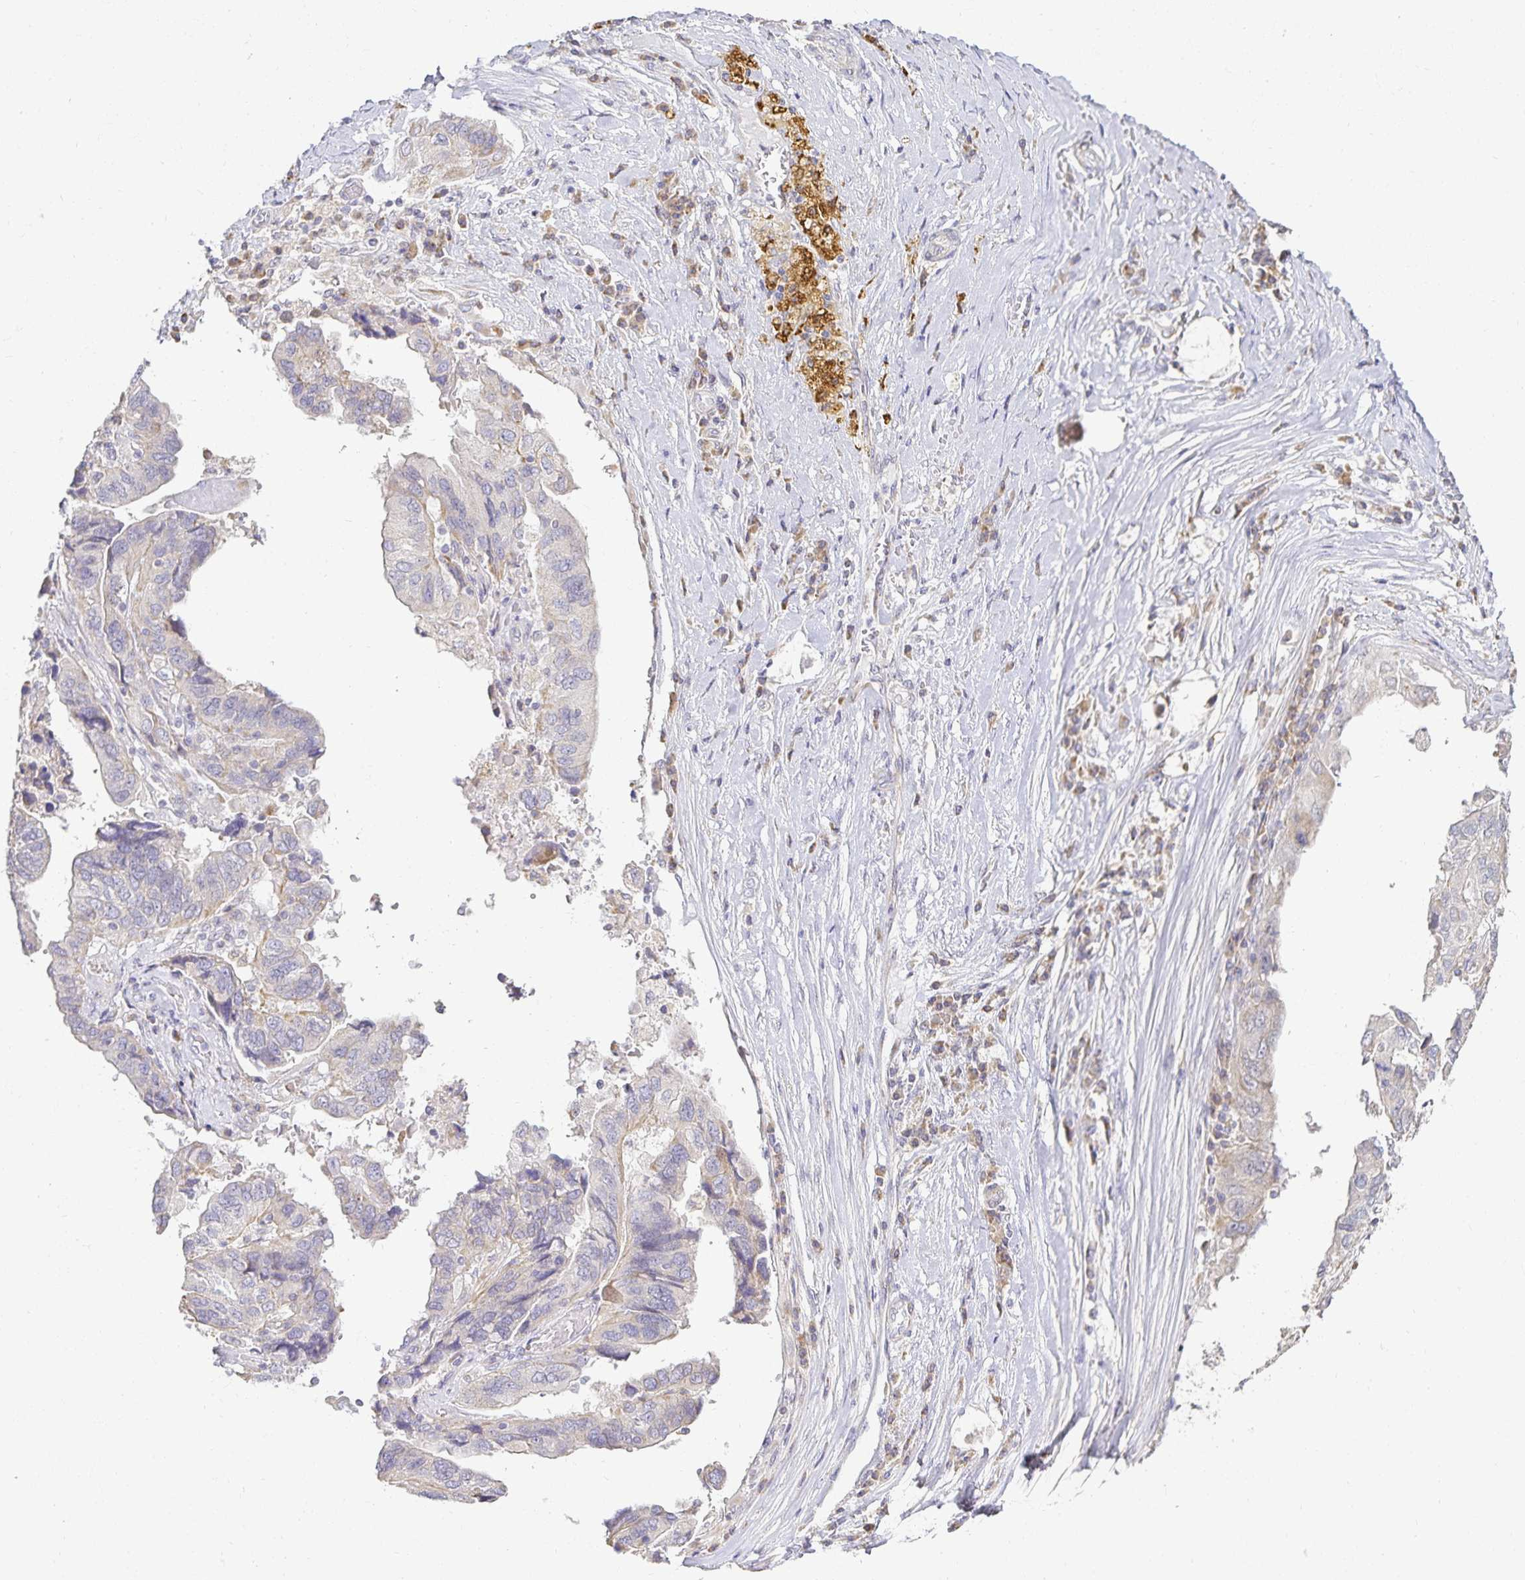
{"staining": {"intensity": "negative", "quantity": "none", "location": "none"}, "tissue": "ovarian cancer", "cell_type": "Tumor cells", "image_type": "cancer", "snomed": [{"axis": "morphology", "description": "Cystadenocarcinoma, serous, NOS"}, {"axis": "topography", "description": "Ovary"}], "caption": "The immunohistochemistry image has no significant staining in tumor cells of serous cystadenocarcinoma (ovarian) tissue.", "gene": "GP2", "patient": {"sex": "female", "age": 79}}